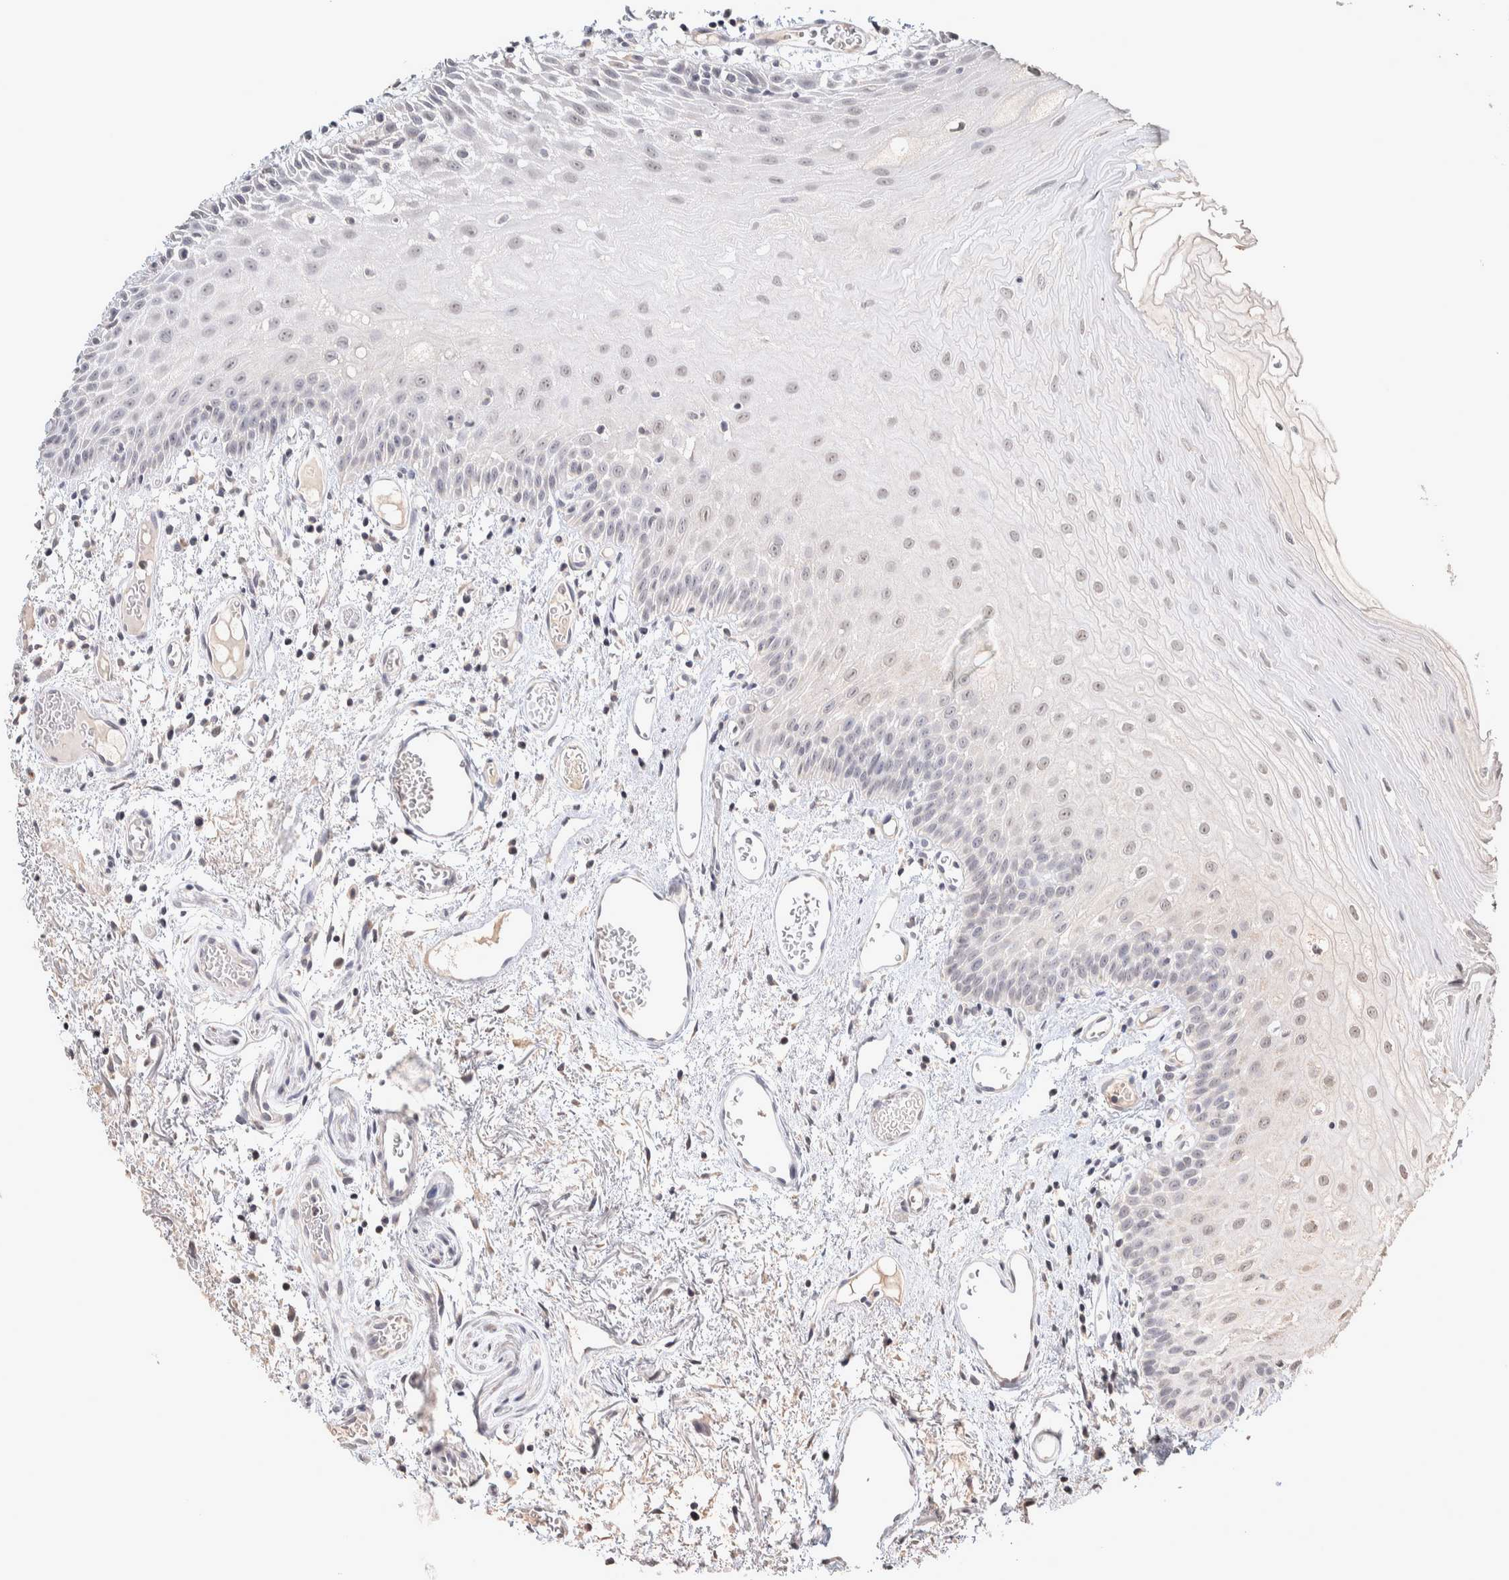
{"staining": {"intensity": "negative", "quantity": "none", "location": "none"}, "tissue": "oral mucosa", "cell_type": "Squamous epithelial cells", "image_type": "normal", "snomed": [{"axis": "morphology", "description": "Normal tissue, NOS"}, {"axis": "topography", "description": "Oral tissue"}], "caption": "DAB immunohistochemical staining of normal oral mucosa exhibits no significant positivity in squamous epithelial cells.", "gene": "CRAT", "patient": {"sex": "male", "age": 52}}